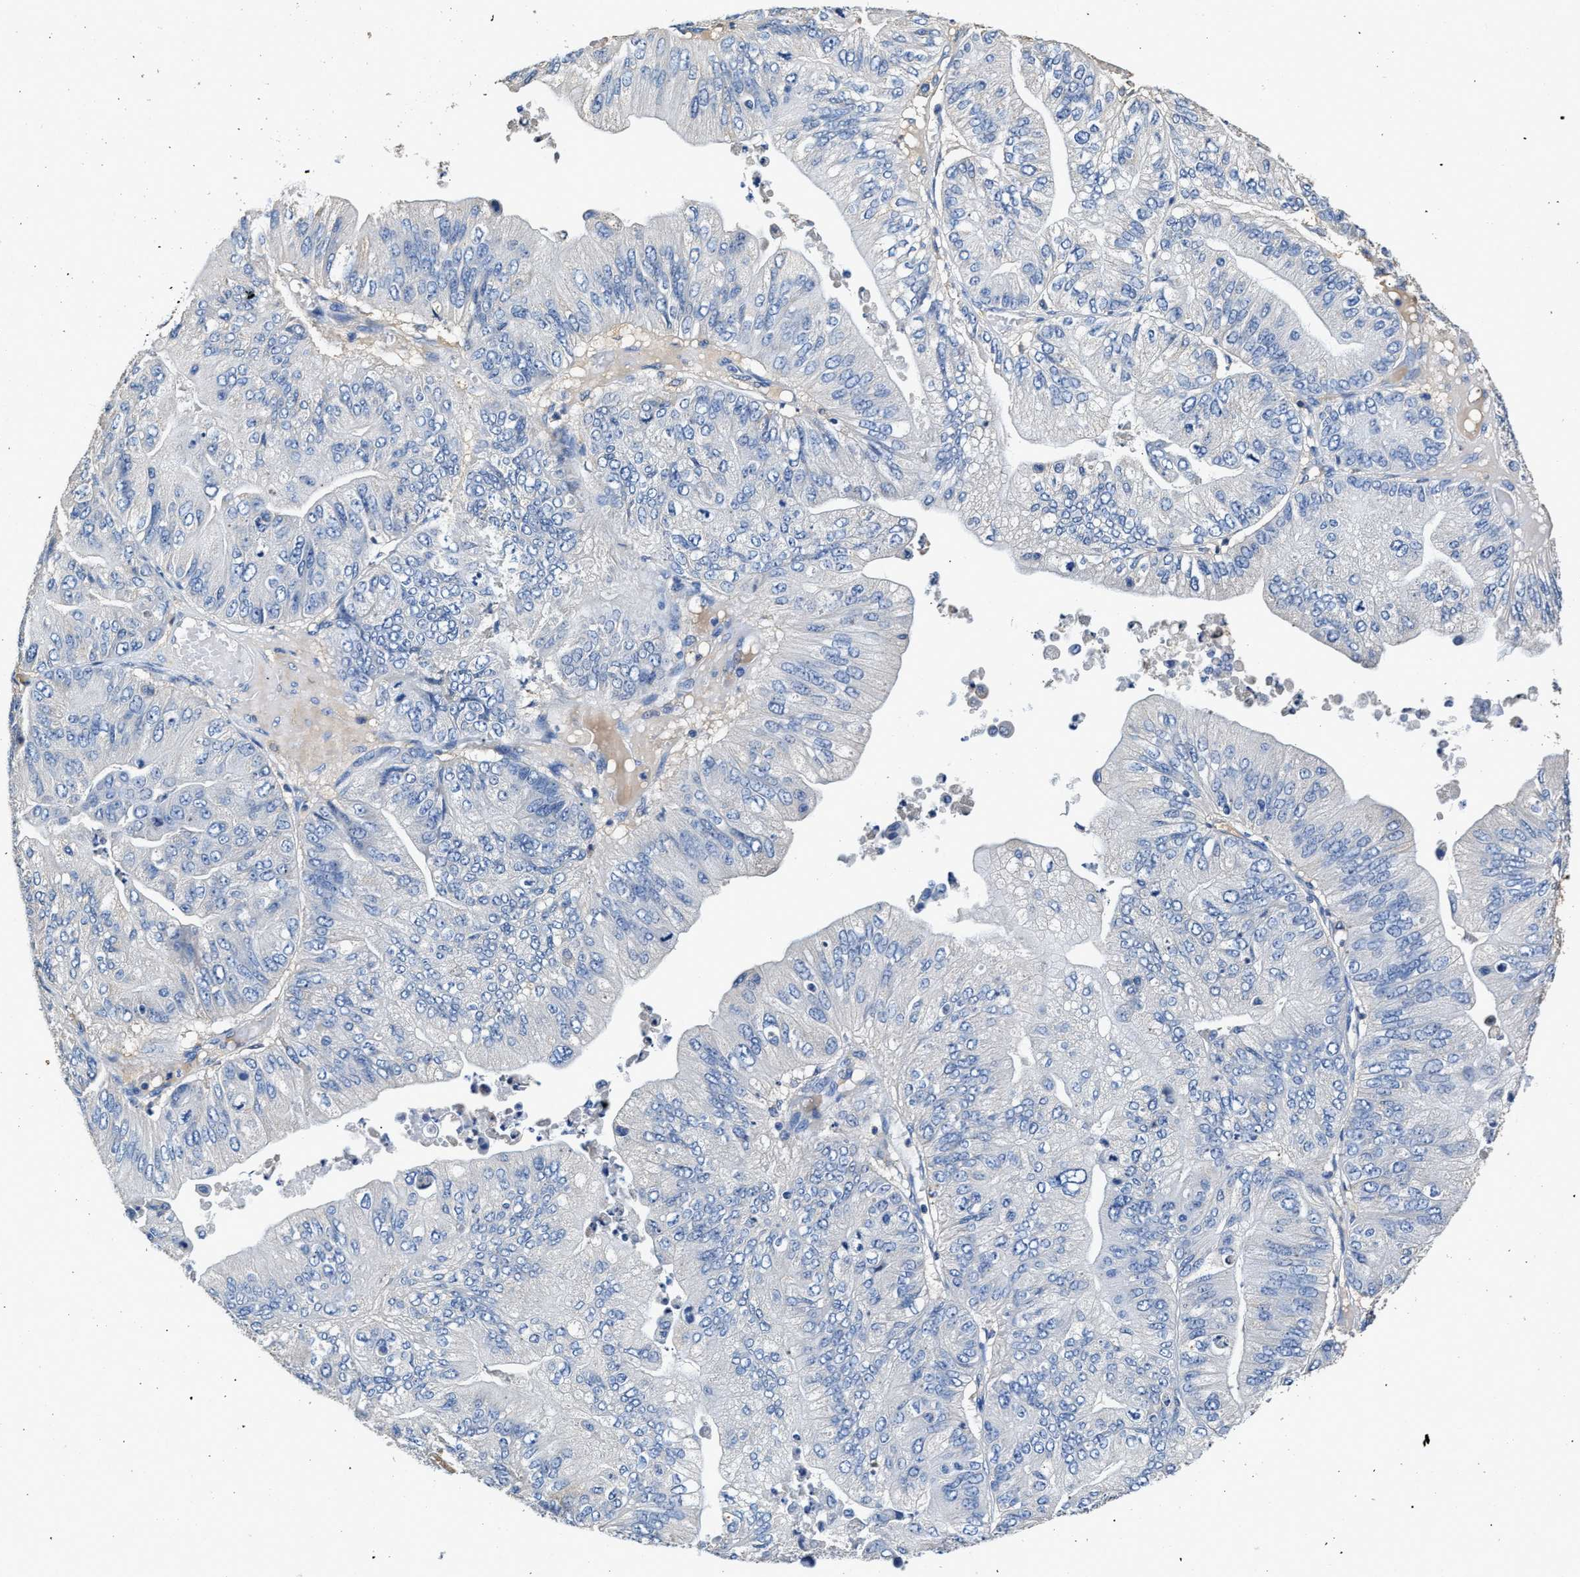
{"staining": {"intensity": "negative", "quantity": "none", "location": "none"}, "tissue": "ovarian cancer", "cell_type": "Tumor cells", "image_type": "cancer", "snomed": [{"axis": "morphology", "description": "Cystadenocarcinoma, mucinous, NOS"}, {"axis": "topography", "description": "Ovary"}], "caption": "Photomicrograph shows no significant protein positivity in tumor cells of ovarian cancer (mucinous cystadenocarcinoma). (Brightfield microscopy of DAB (3,3'-diaminobenzidine) IHC at high magnification).", "gene": "SLCO2B1", "patient": {"sex": "female", "age": 61}}